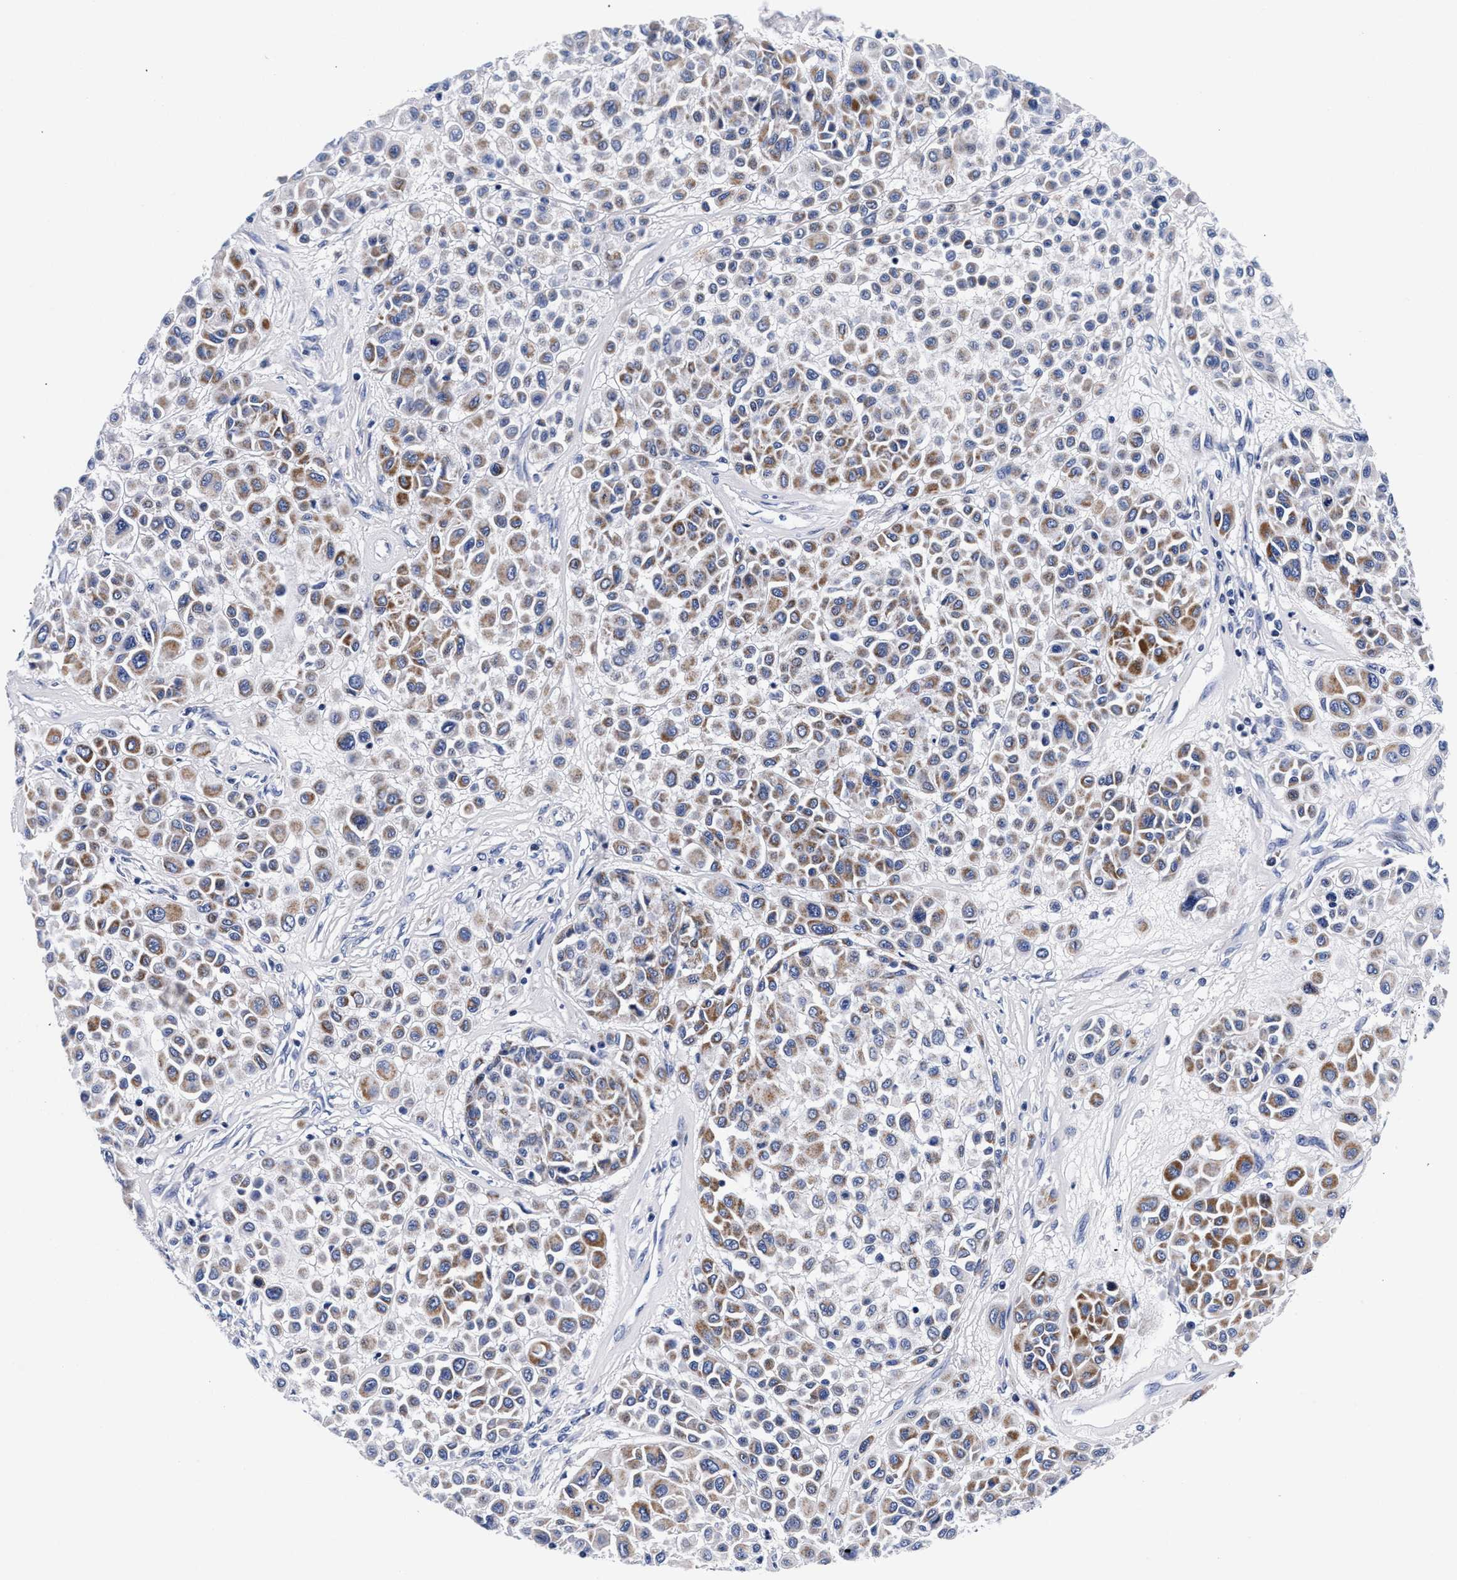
{"staining": {"intensity": "moderate", "quantity": "25%-75%", "location": "cytoplasmic/membranous"}, "tissue": "melanoma", "cell_type": "Tumor cells", "image_type": "cancer", "snomed": [{"axis": "morphology", "description": "Malignant melanoma, Metastatic site"}, {"axis": "topography", "description": "Soft tissue"}], "caption": "Immunohistochemical staining of melanoma demonstrates medium levels of moderate cytoplasmic/membranous protein expression in approximately 25%-75% of tumor cells.", "gene": "RAB3B", "patient": {"sex": "male", "age": 41}}